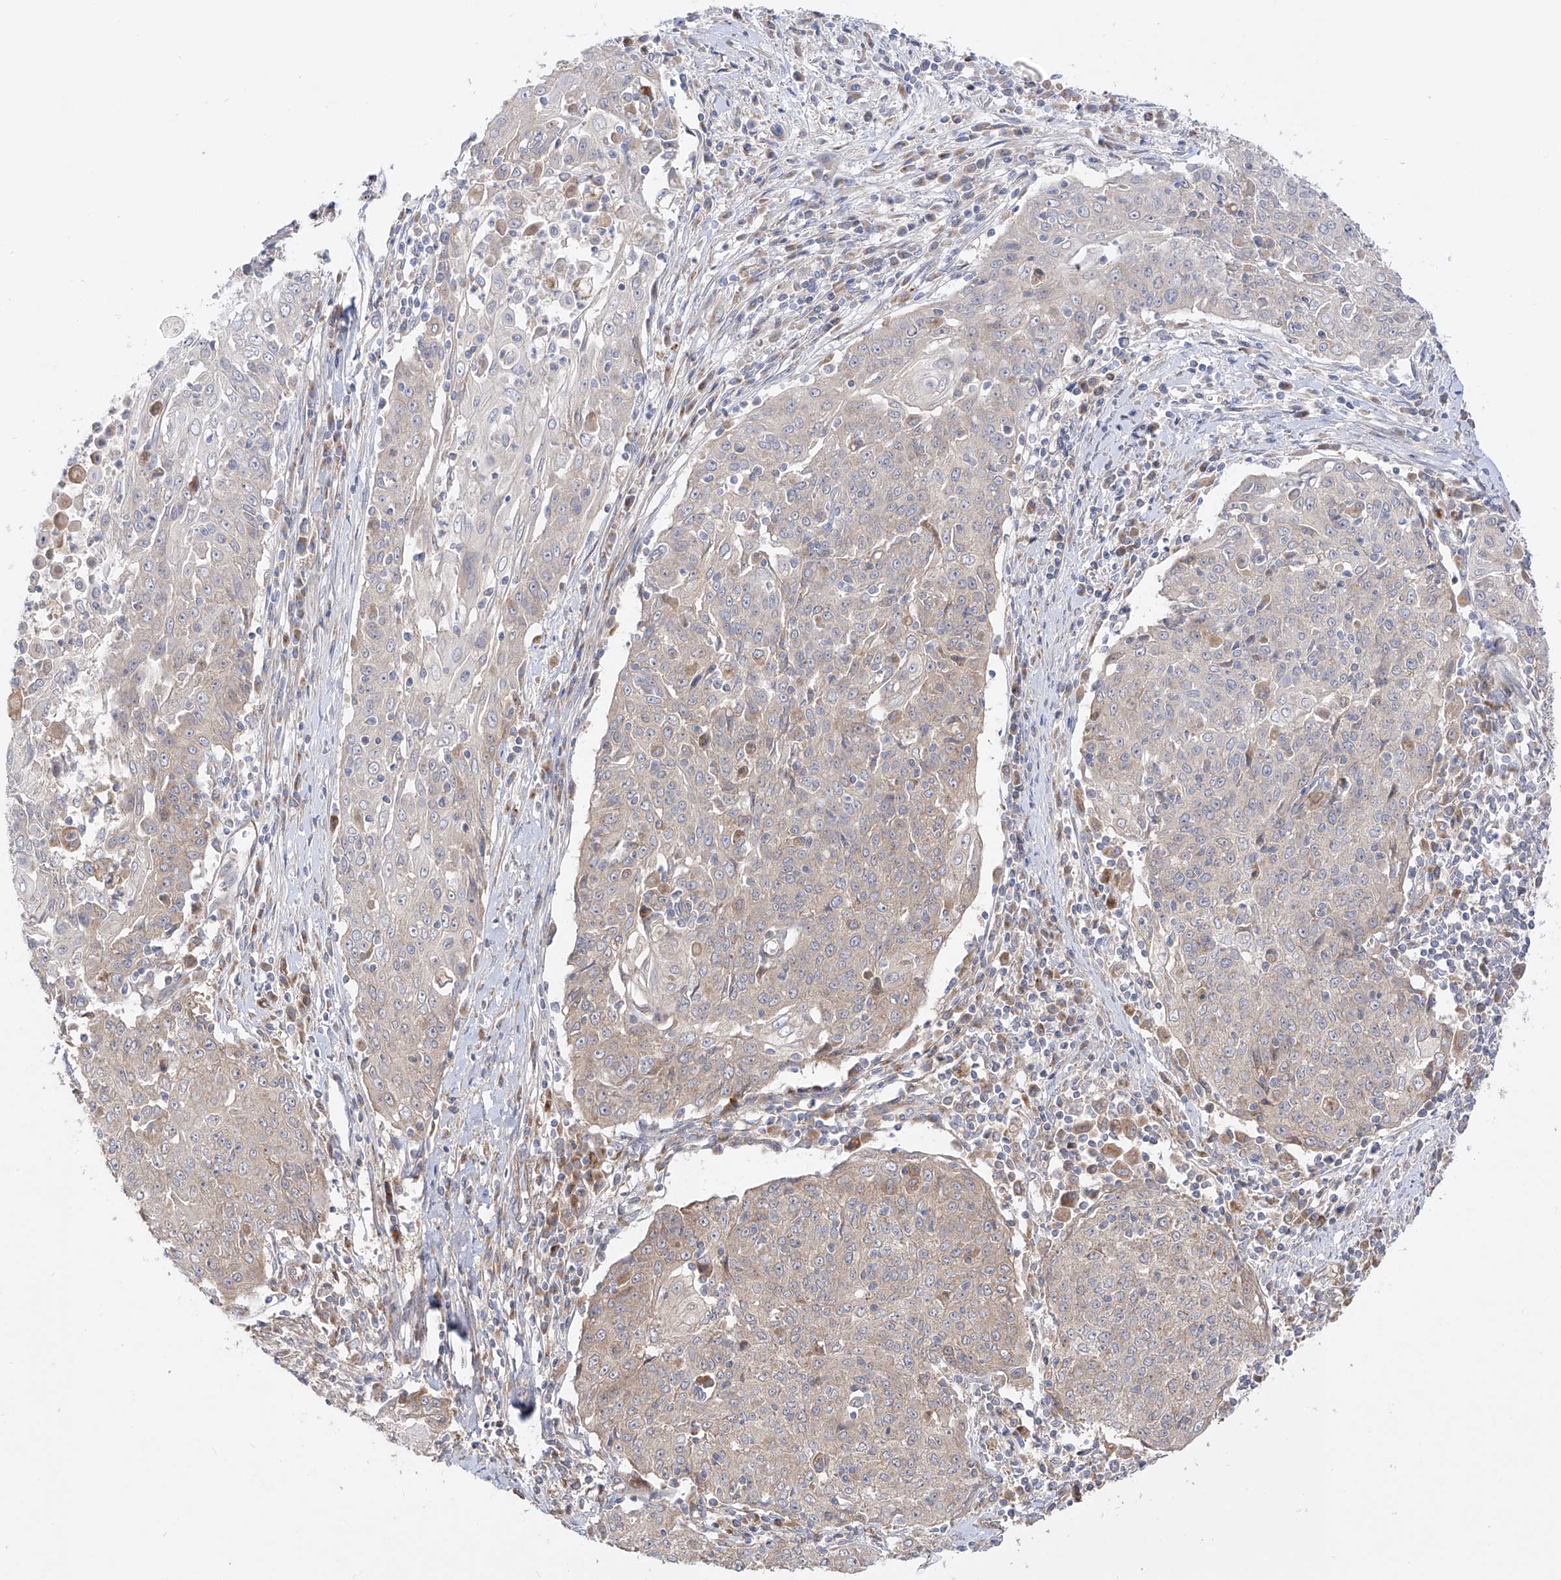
{"staining": {"intensity": "negative", "quantity": "none", "location": "none"}, "tissue": "cervical cancer", "cell_type": "Tumor cells", "image_type": "cancer", "snomed": [{"axis": "morphology", "description": "Squamous cell carcinoma, NOS"}, {"axis": "topography", "description": "Cervix"}], "caption": "Tumor cells are negative for brown protein staining in squamous cell carcinoma (cervical). (Stains: DAB (3,3'-diaminobenzidine) IHC with hematoxylin counter stain, Microscopy: brightfield microscopy at high magnification).", "gene": "YKT6", "patient": {"sex": "female", "age": 48}}